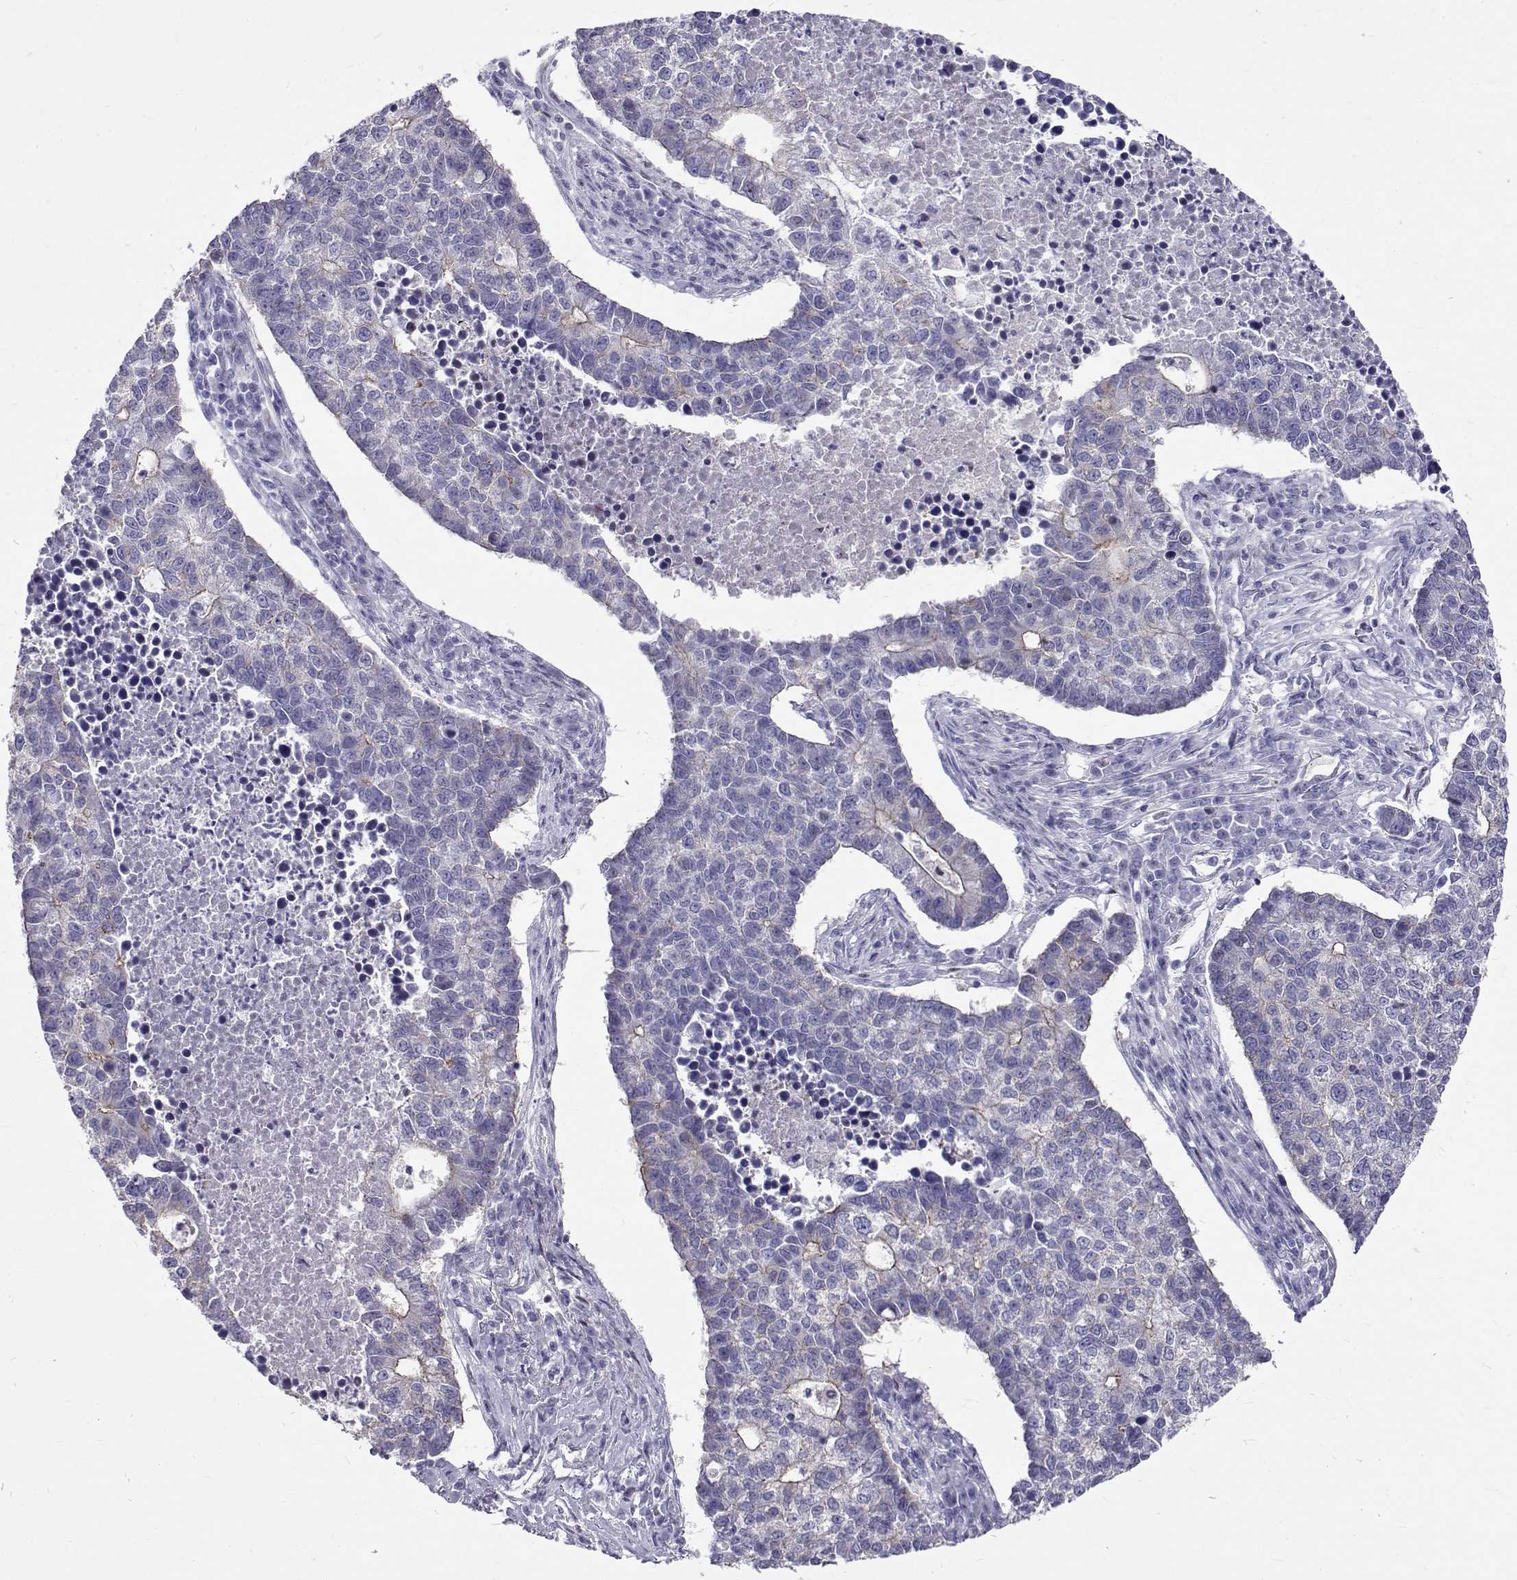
{"staining": {"intensity": "negative", "quantity": "none", "location": "none"}, "tissue": "lung cancer", "cell_type": "Tumor cells", "image_type": "cancer", "snomed": [{"axis": "morphology", "description": "Adenocarcinoma, NOS"}, {"axis": "topography", "description": "Lung"}], "caption": "High power microscopy histopathology image of an immunohistochemistry (IHC) micrograph of lung cancer, revealing no significant positivity in tumor cells.", "gene": "IGSF1", "patient": {"sex": "male", "age": 57}}